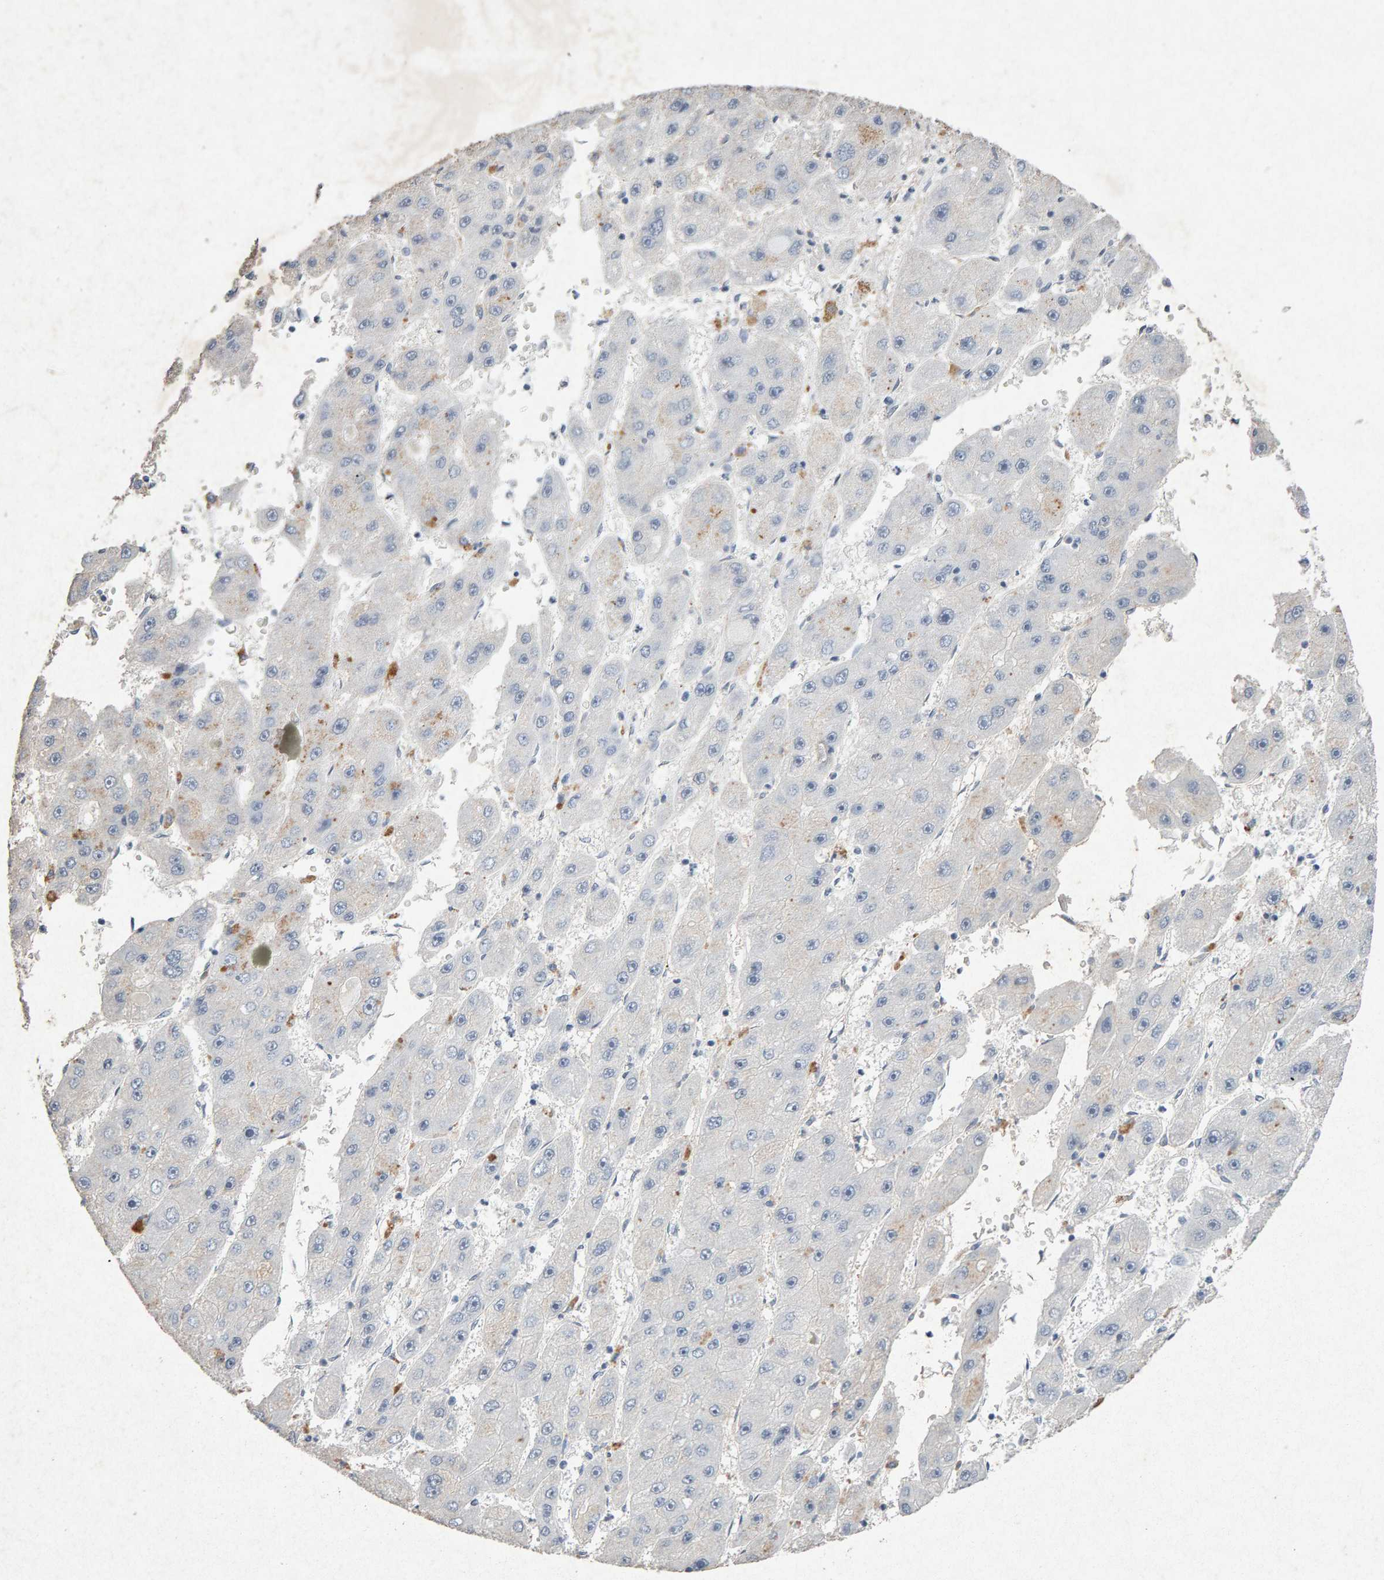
{"staining": {"intensity": "negative", "quantity": "none", "location": "none"}, "tissue": "liver cancer", "cell_type": "Tumor cells", "image_type": "cancer", "snomed": [{"axis": "morphology", "description": "Carcinoma, Hepatocellular, NOS"}, {"axis": "topography", "description": "Liver"}], "caption": "Micrograph shows no protein positivity in tumor cells of liver hepatocellular carcinoma tissue.", "gene": "PTPRM", "patient": {"sex": "female", "age": 61}}